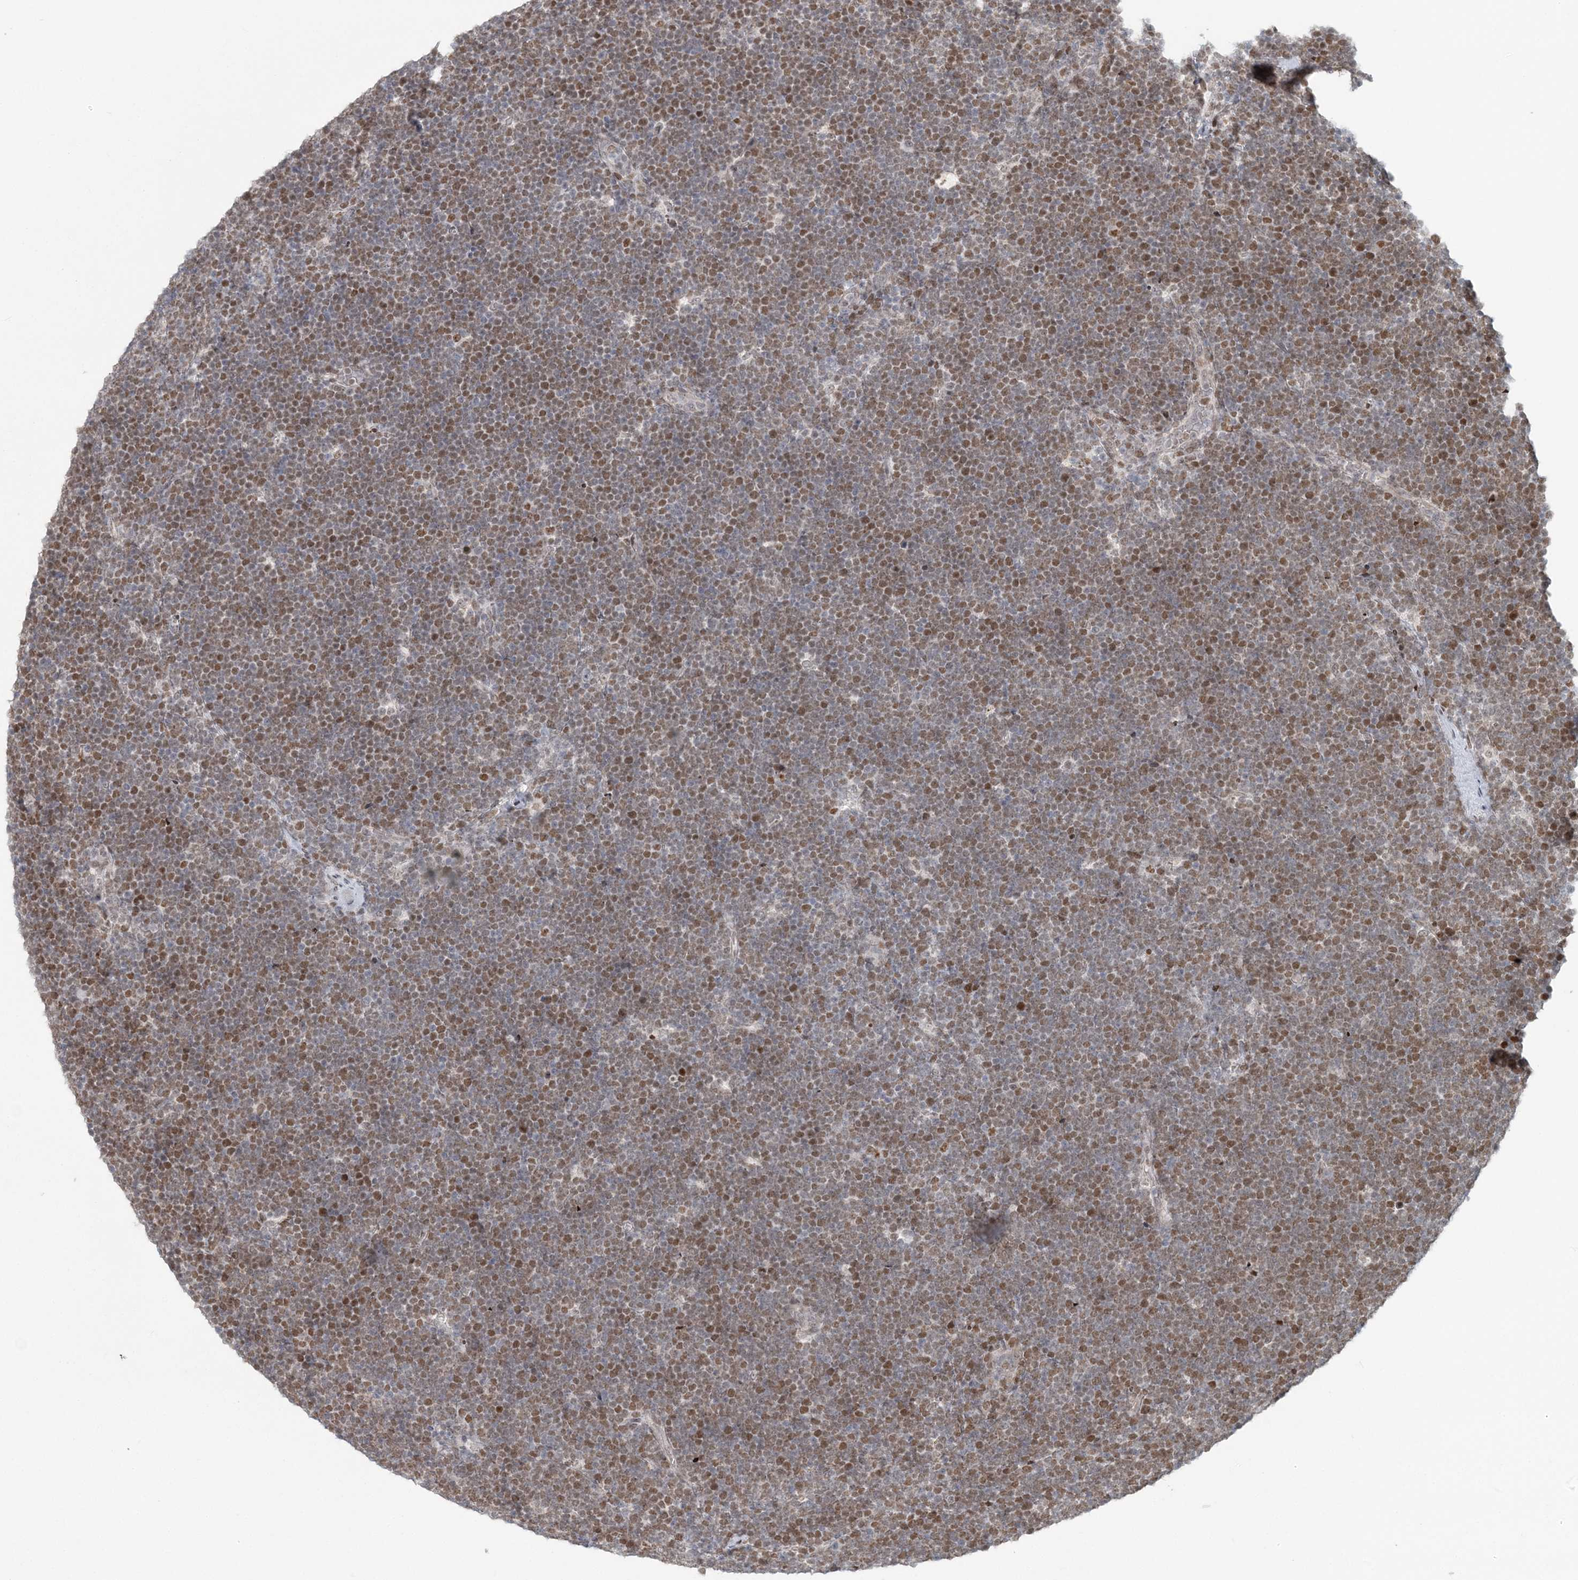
{"staining": {"intensity": "moderate", "quantity": ">75%", "location": "nuclear"}, "tissue": "lymphoma", "cell_type": "Tumor cells", "image_type": "cancer", "snomed": [{"axis": "morphology", "description": "Malignant lymphoma, non-Hodgkin's type, High grade"}, {"axis": "topography", "description": "Lymph node"}], "caption": "High-grade malignant lymphoma, non-Hodgkin's type was stained to show a protein in brown. There is medium levels of moderate nuclear positivity in about >75% of tumor cells.", "gene": "BAZ1B", "patient": {"sex": "male", "age": 13}}